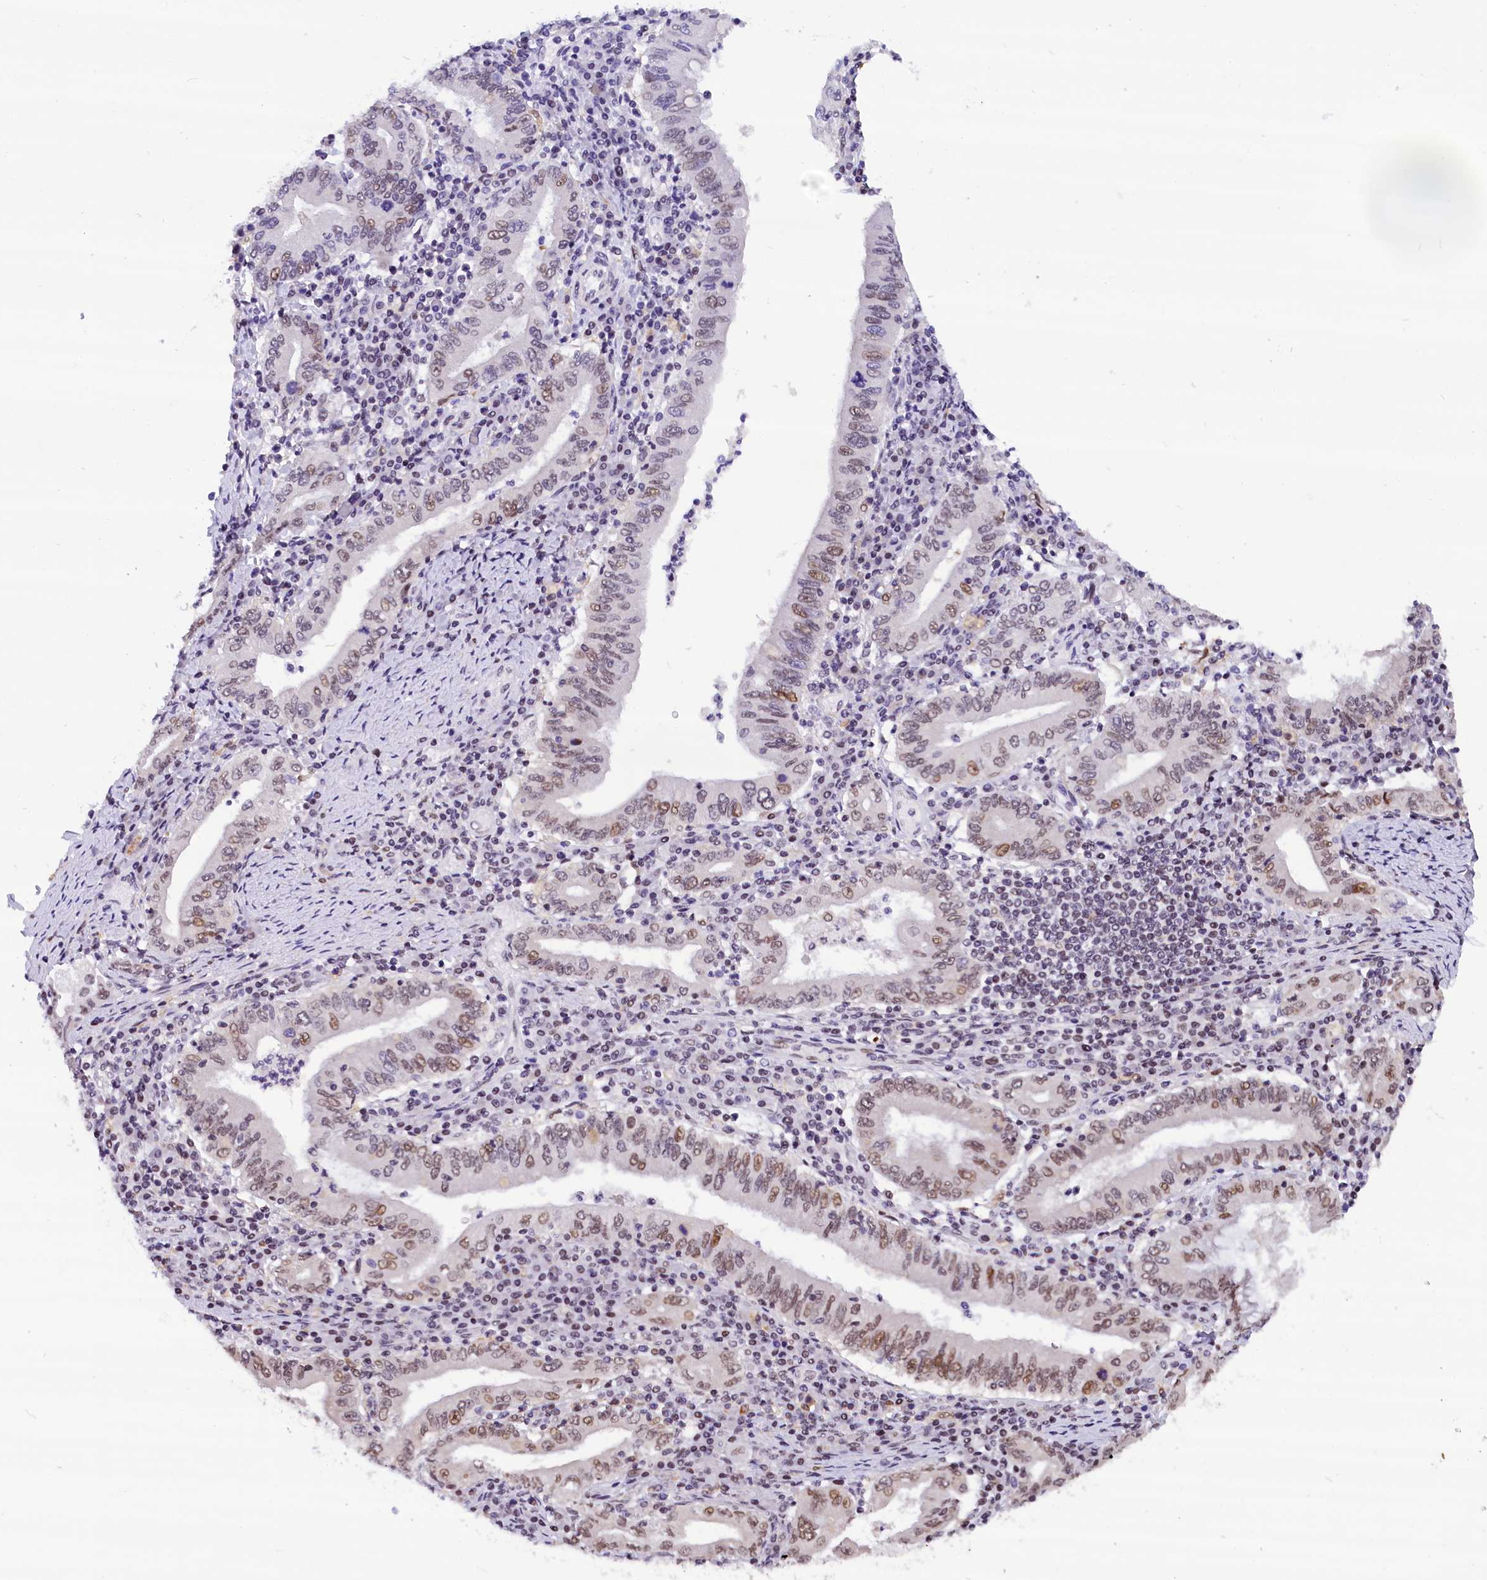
{"staining": {"intensity": "weak", "quantity": ">75%", "location": "nuclear"}, "tissue": "stomach cancer", "cell_type": "Tumor cells", "image_type": "cancer", "snomed": [{"axis": "morphology", "description": "Normal tissue, NOS"}, {"axis": "morphology", "description": "Adenocarcinoma, NOS"}, {"axis": "topography", "description": "Esophagus"}, {"axis": "topography", "description": "Stomach, upper"}, {"axis": "topography", "description": "Peripheral nerve tissue"}], "caption": "Immunohistochemistry image of neoplastic tissue: human adenocarcinoma (stomach) stained using IHC demonstrates low levels of weak protein expression localized specifically in the nuclear of tumor cells, appearing as a nuclear brown color.", "gene": "CDYL2", "patient": {"sex": "male", "age": 62}}